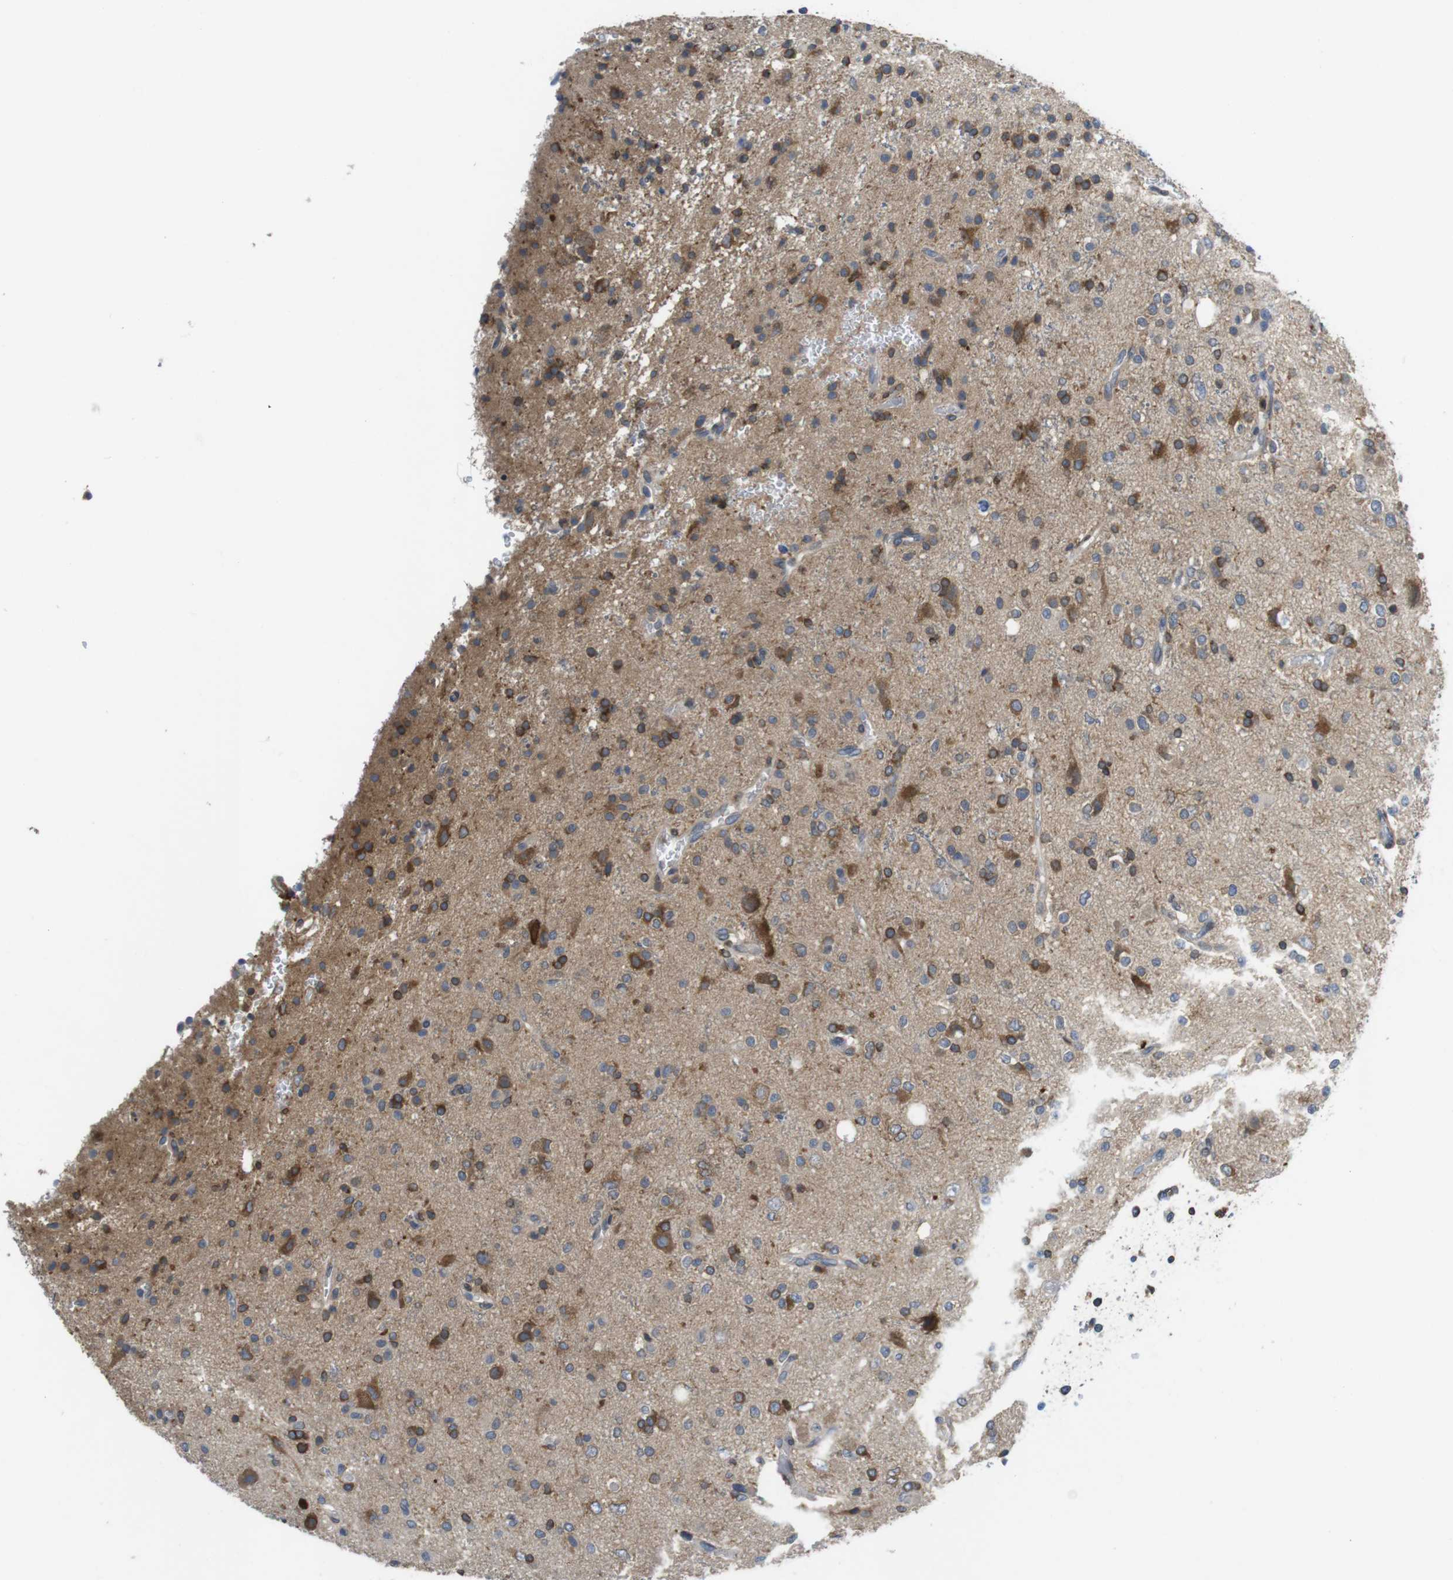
{"staining": {"intensity": "moderate", "quantity": ">75%", "location": "cytoplasmic/membranous"}, "tissue": "glioma", "cell_type": "Tumor cells", "image_type": "cancer", "snomed": [{"axis": "morphology", "description": "Glioma, malignant, High grade"}, {"axis": "topography", "description": "Brain"}], "caption": "Moderate cytoplasmic/membranous protein staining is appreciated in approximately >75% of tumor cells in glioma. The staining was performed using DAB, with brown indicating positive protein expression. Nuclei are stained blue with hematoxylin.", "gene": "ARL6IP5", "patient": {"sex": "male", "age": 47}}